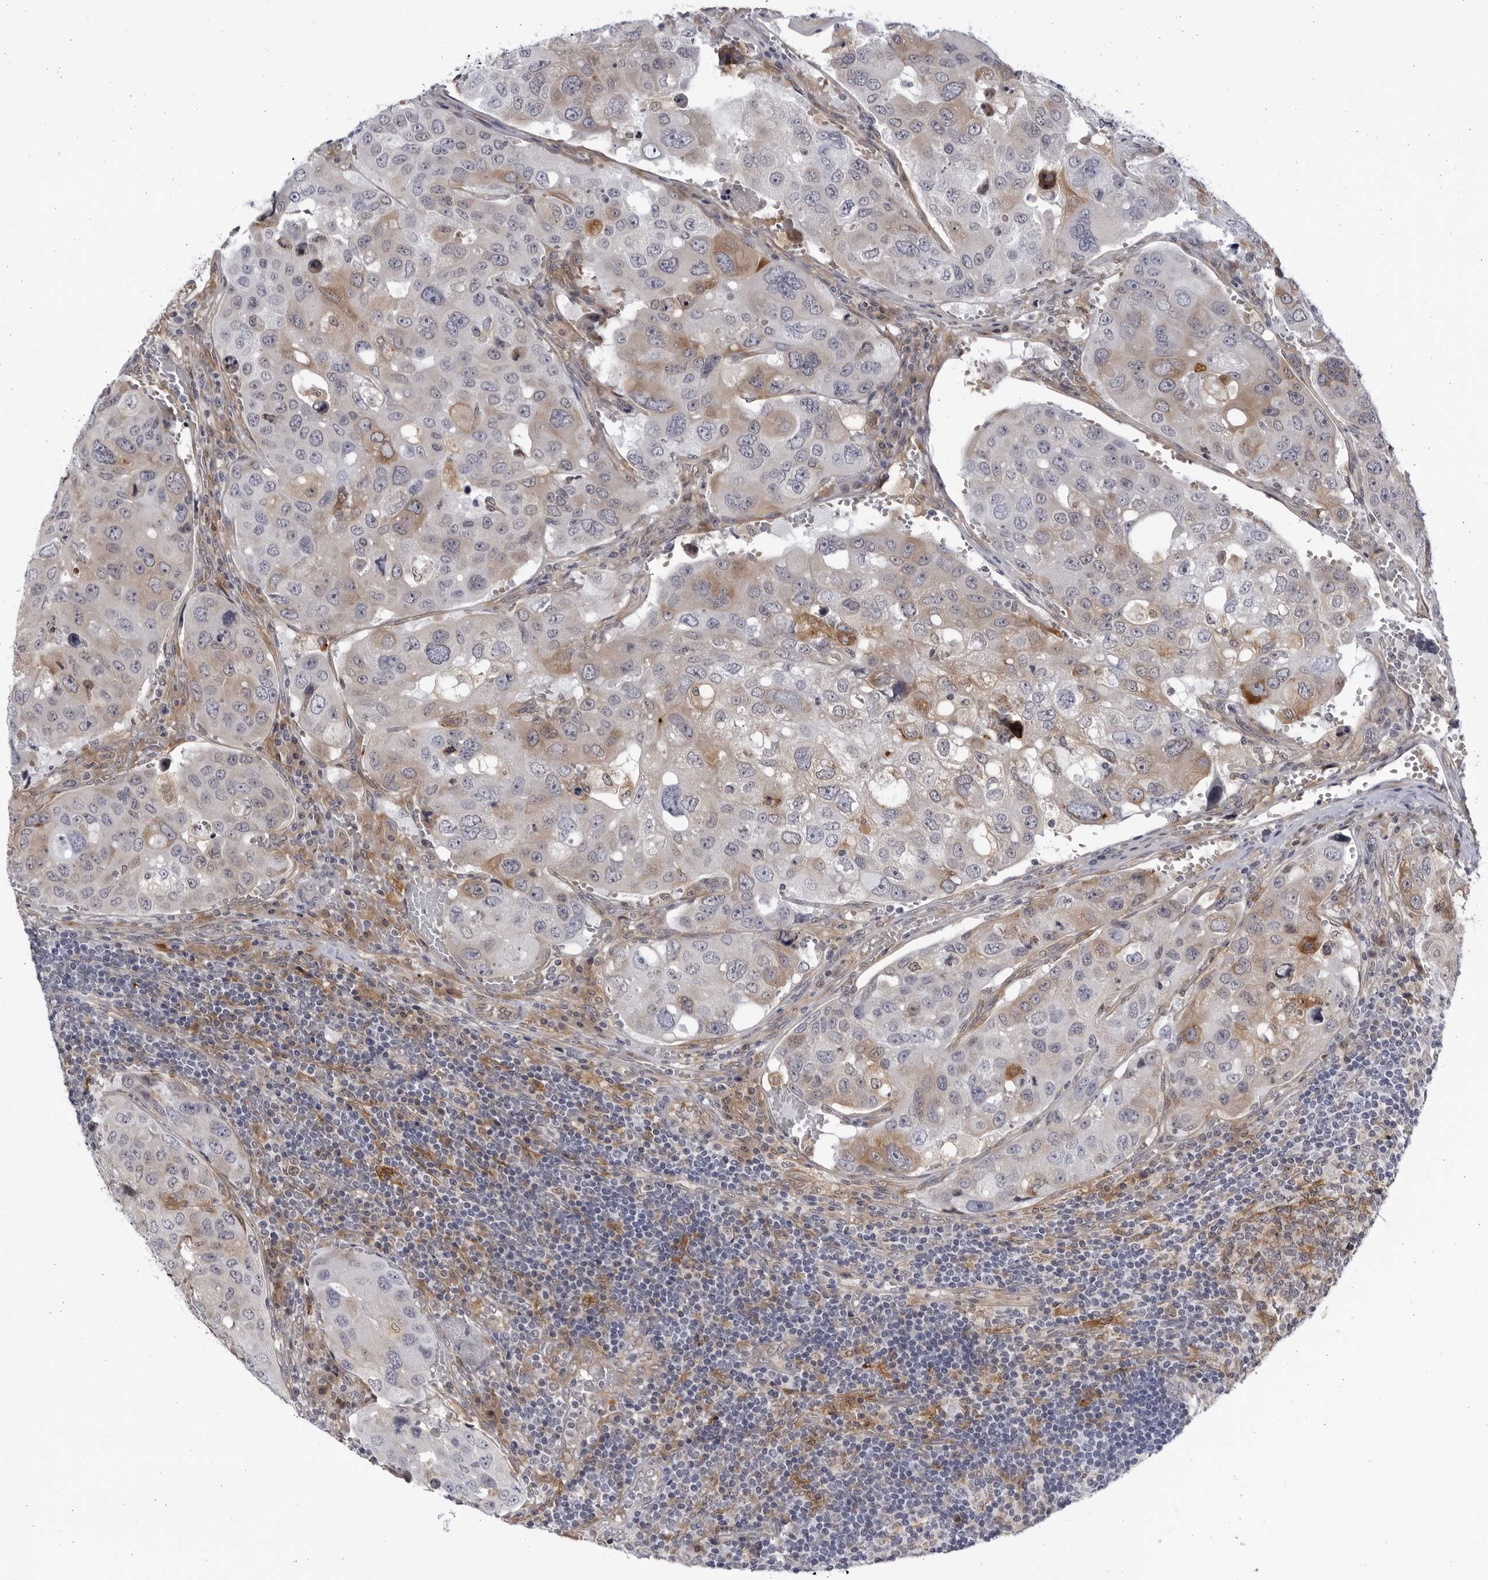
{"staining": {"intensity": "weak", "quantity": "<25%", "location": "cytoplasmic/membranous"}, "tissue": "urothelial cancer", "cell_type": "Tumor cells", "image_type": "cancer", "snomed": [{"axis": "morphology", "description": "Urothelial carcinoma, High grade"}, {"axis": "topography", "description": "Lymph node"}, {"axis": "topography", "description": "Urinary bladder"}], "caption": "Tumor cells are negative for protein expression in human high-grade urothelial carcinoma. The staining was performed using DAB (3,3'-diaminobenzidine) to visualize the protein expression in brown, while the nuclei were stained in blue with hematoxylin (Magnification: 20x).", "gene": "BMP2K", "patient": {"sex": "male", "age": 51}}